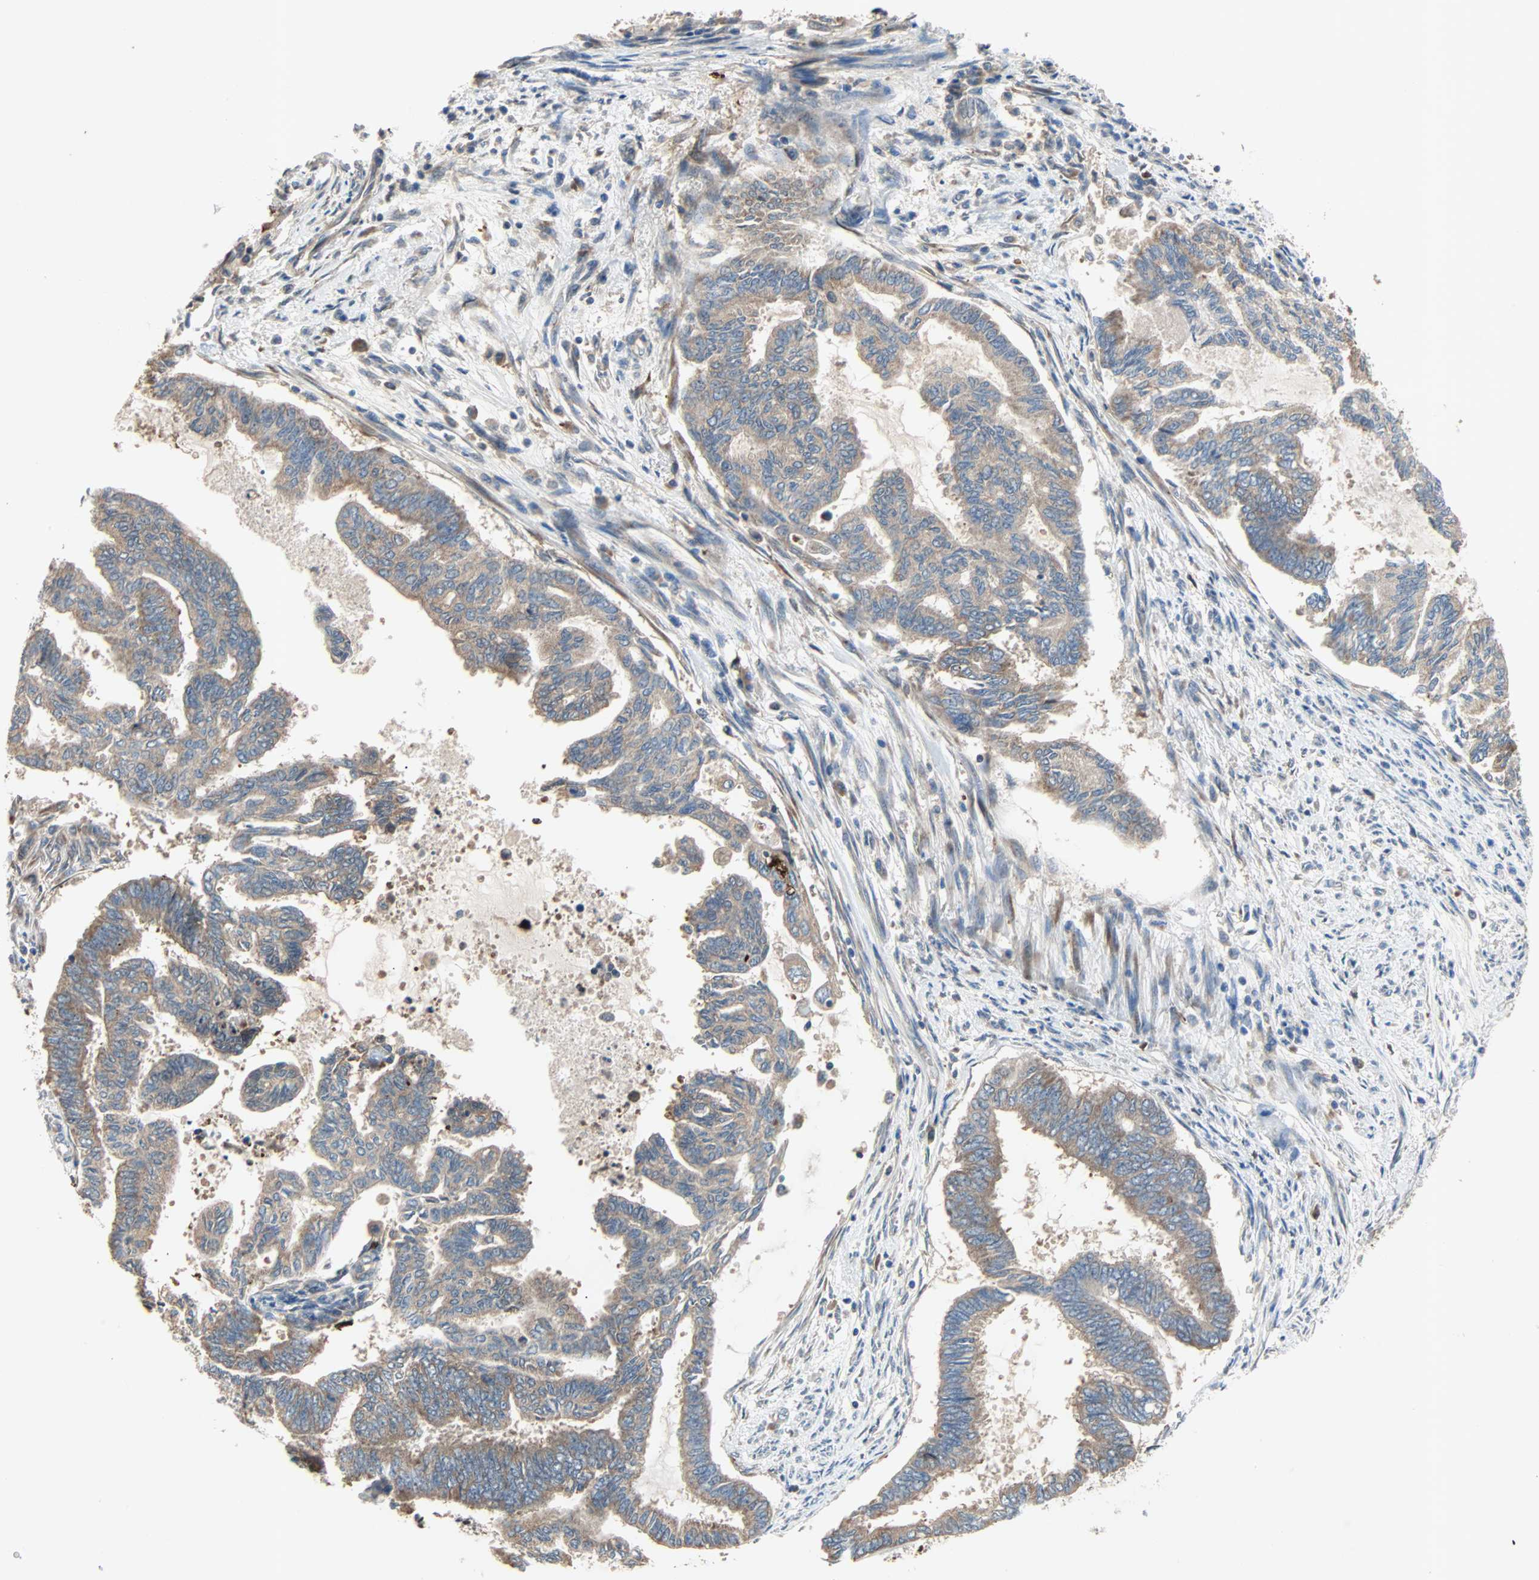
{"staining": {"intensity": "weak", "quantity": ">75%", "location": "cytoplasmic/membranous"}, "tissue": "endometrial cancer", "cell_type": "Tumor cells", "image_type": "cancer", "snomed": [{"axis": "morphology", "description": "Adenocarcinoma, NOS"}, {"axis": "topography", "description": "Endometrium"}], "caption": "IHC micrograph of neoplastic tissue: human endometrial cancer (adenocarcinoma) stained using IHC reveals low levels of weak protein expression localized specifically in the cytoplasmic/membranous of tumor cells, appearing as a cytoplasmic/membranous brown color.", "gene": "XYLT1", "patient": {"sex": "female", "age": 86}}